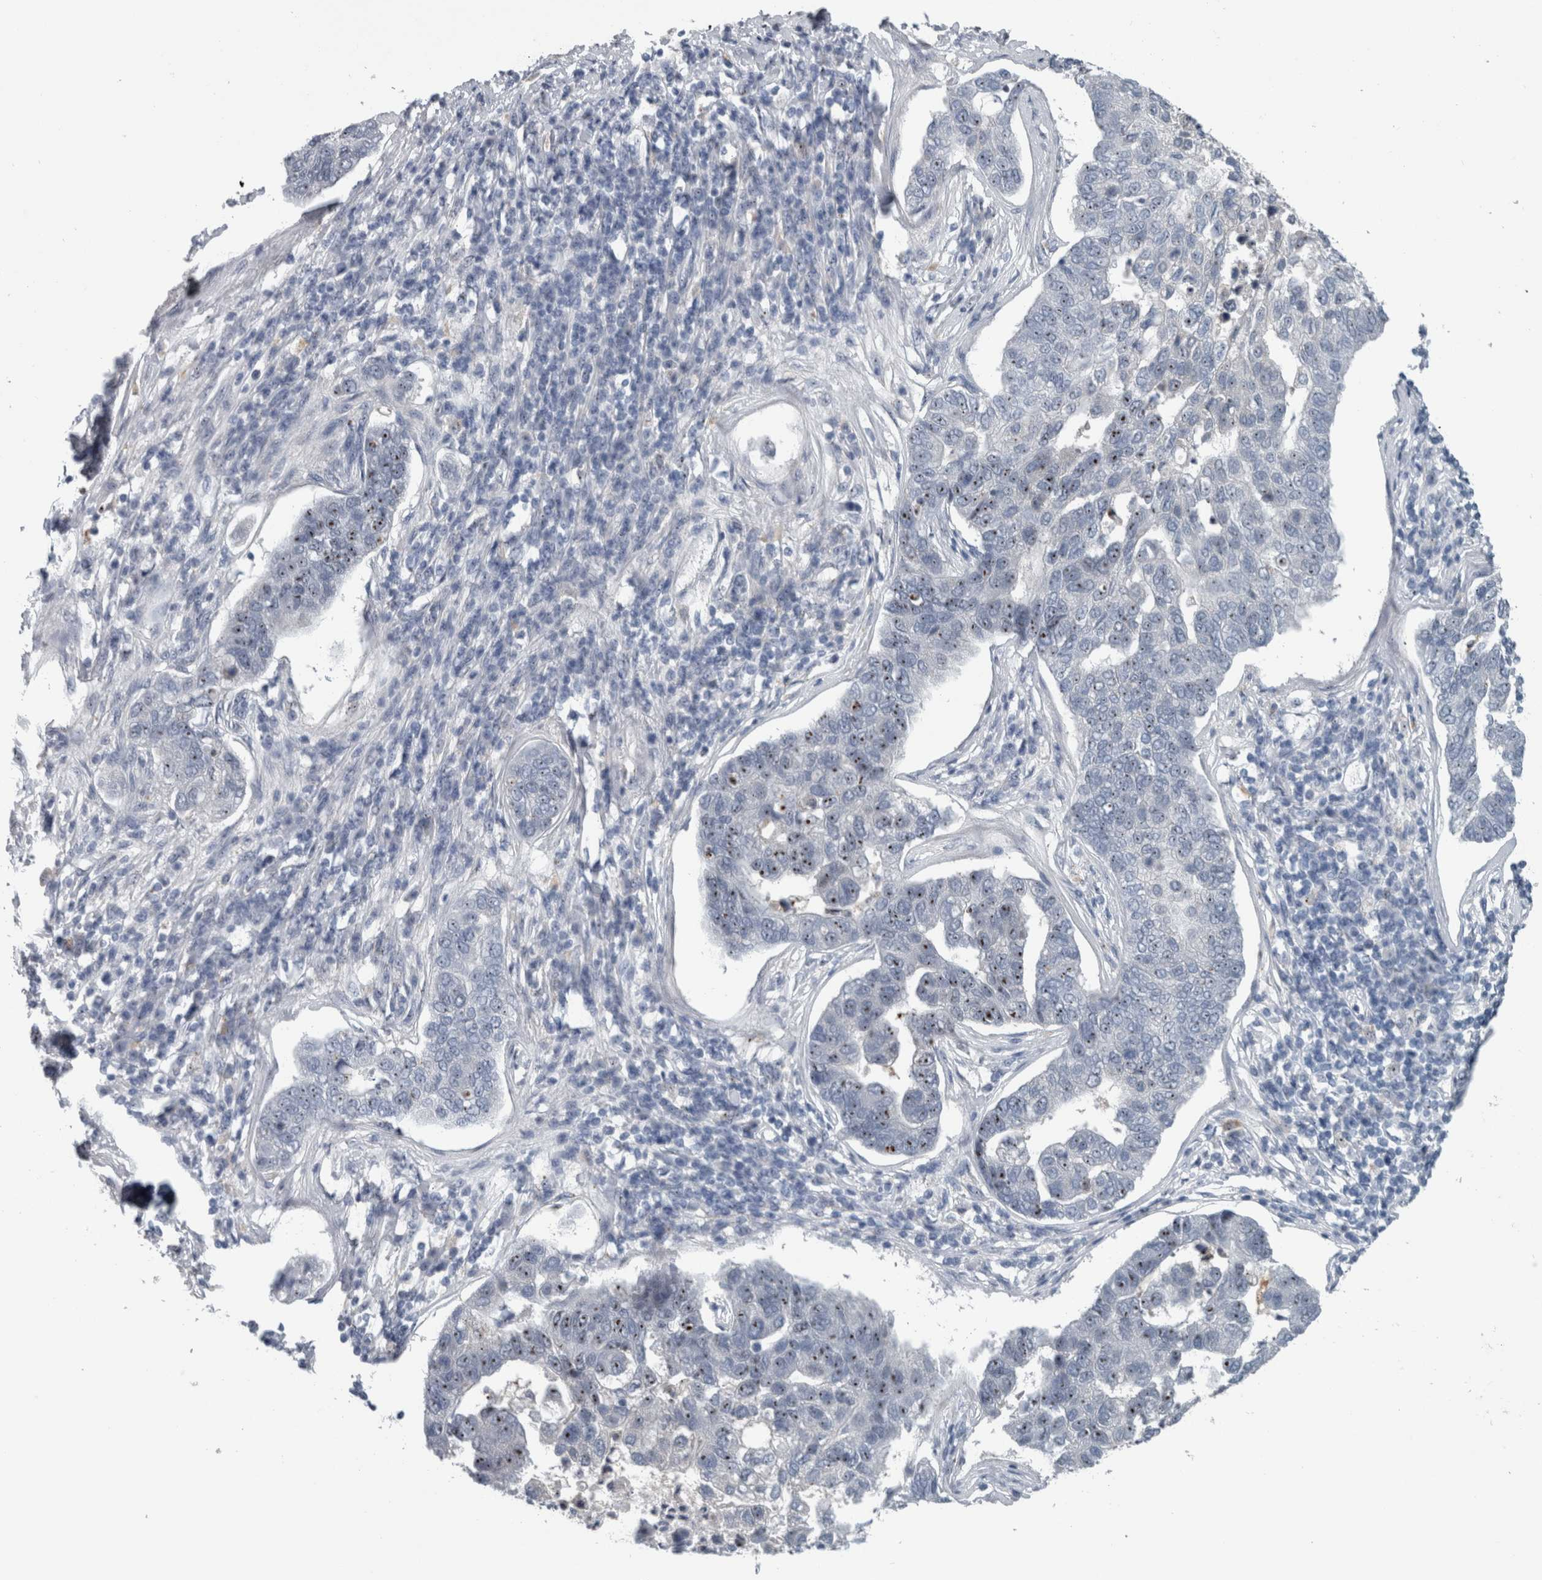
{"staining": {"intensity": "weak", "quantity": "25%-75%", "location": "nuclear"}, "tissue": "pancreatic cancer", "cell_type": "Tumor cells", "image_type": "cancer", "snomed": [{"axis": "morphology", "description": "Adenocarcinoma, NOS"}, {"axis": "topography", "description": "Pancreas"}], "caption": "About 25%-75% of tumor cells in pancreatic cancer (adenocarcinoma) demonstrate weak nuclear protein expression as visualized by brown immunohistochemical staining.", "gene": "UTP6", "patient": {"sex": "female", "age": 61}}